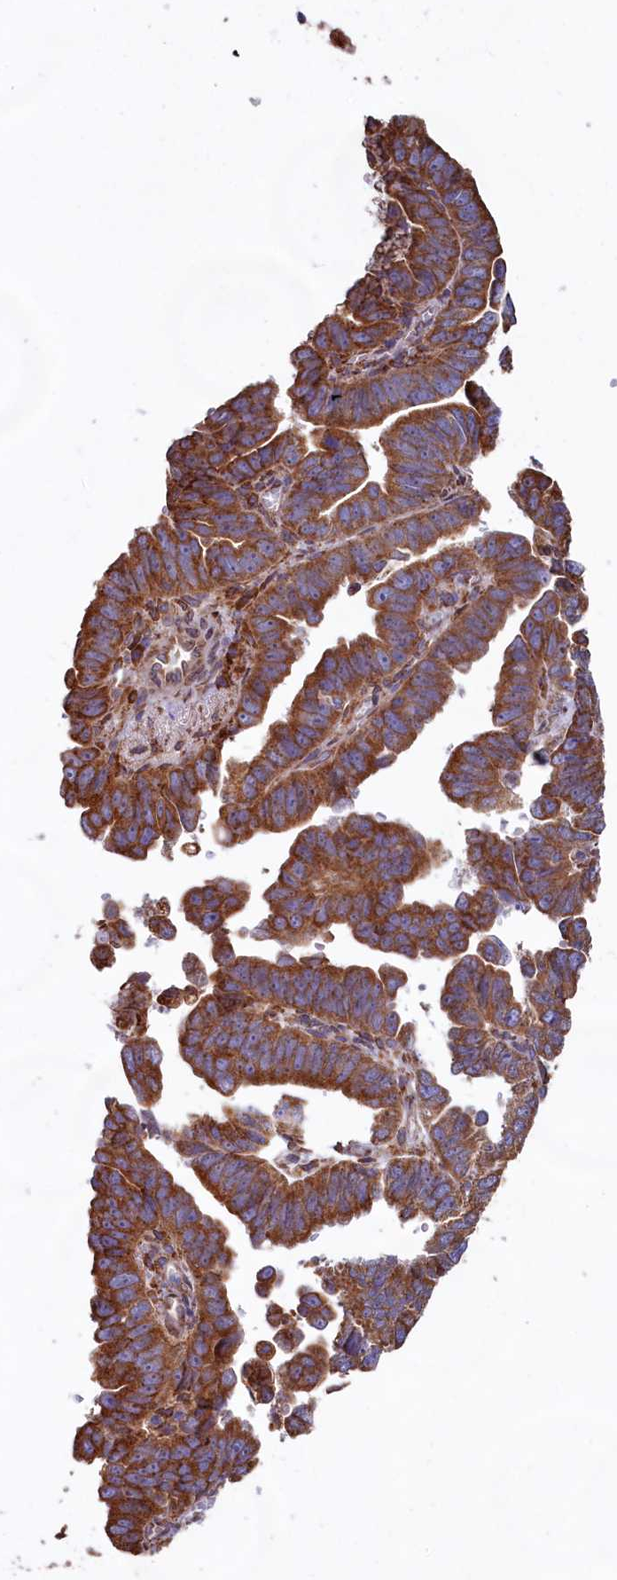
{"staining": {"intensity": "strong", "quantity": ">75%", "location": "cytoplasmic/membranous"}, "tissue": "endometrial cancer", "cell_type": "Tumor cells", "image_type": "cancer", "snomed": [{"axis": "morphology", "description": "Adenocarcinoma, NOS"}, {"axis": "topography", "description": "Endometrium"}], "caption": "Endometrial adenocarcinoma stained for a protein reveals strong cytoplasmic/membranous positivity in tumor cells.", "gene": "TBC1D19", "patient": {"sex": "female", "age": 75}}